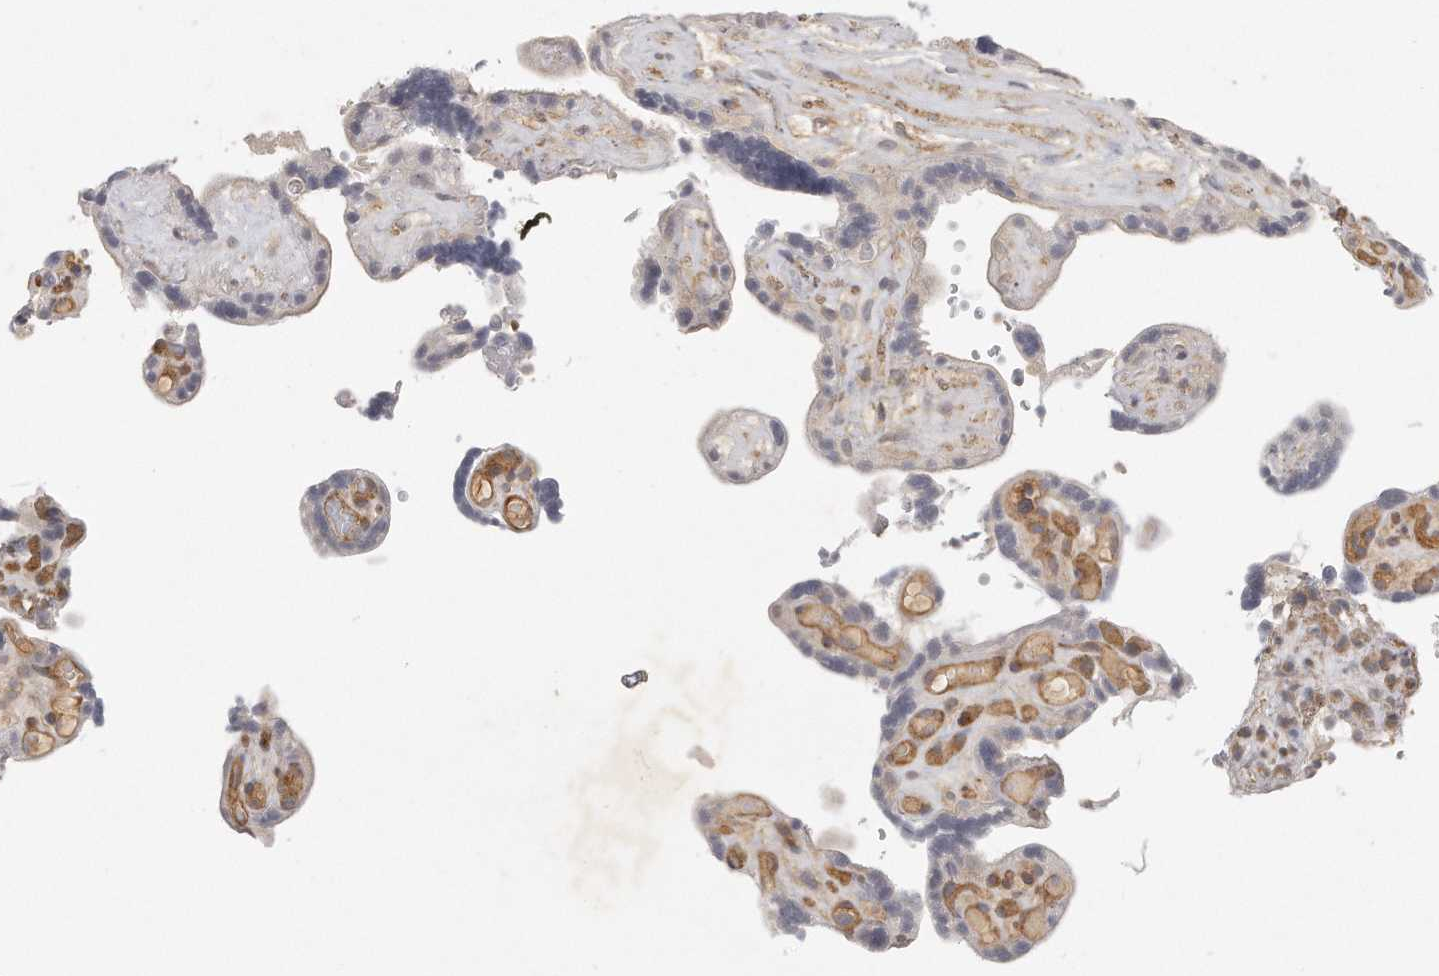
{"staining": {"intensity": "moderate", "quantity": "<25%", "location": "cytoplasmic/membranous"}, "tissue": "placenta", "cell_type": "Decidual cells", "image_type": "normal", "snomed": [{"axis": "morphology", "description": "Normal tissue, NOS"}, {"axis": "topography", "description": "Placenta"}], "caption": "This histopathology image demonstrates IHC staining of benign placenta, with low moderate cytoplasmic/membranous positivity in approximately <25% of decidual cells.", "gene": "MTERF4", "patient": {"sex": "female", "age": 30}}